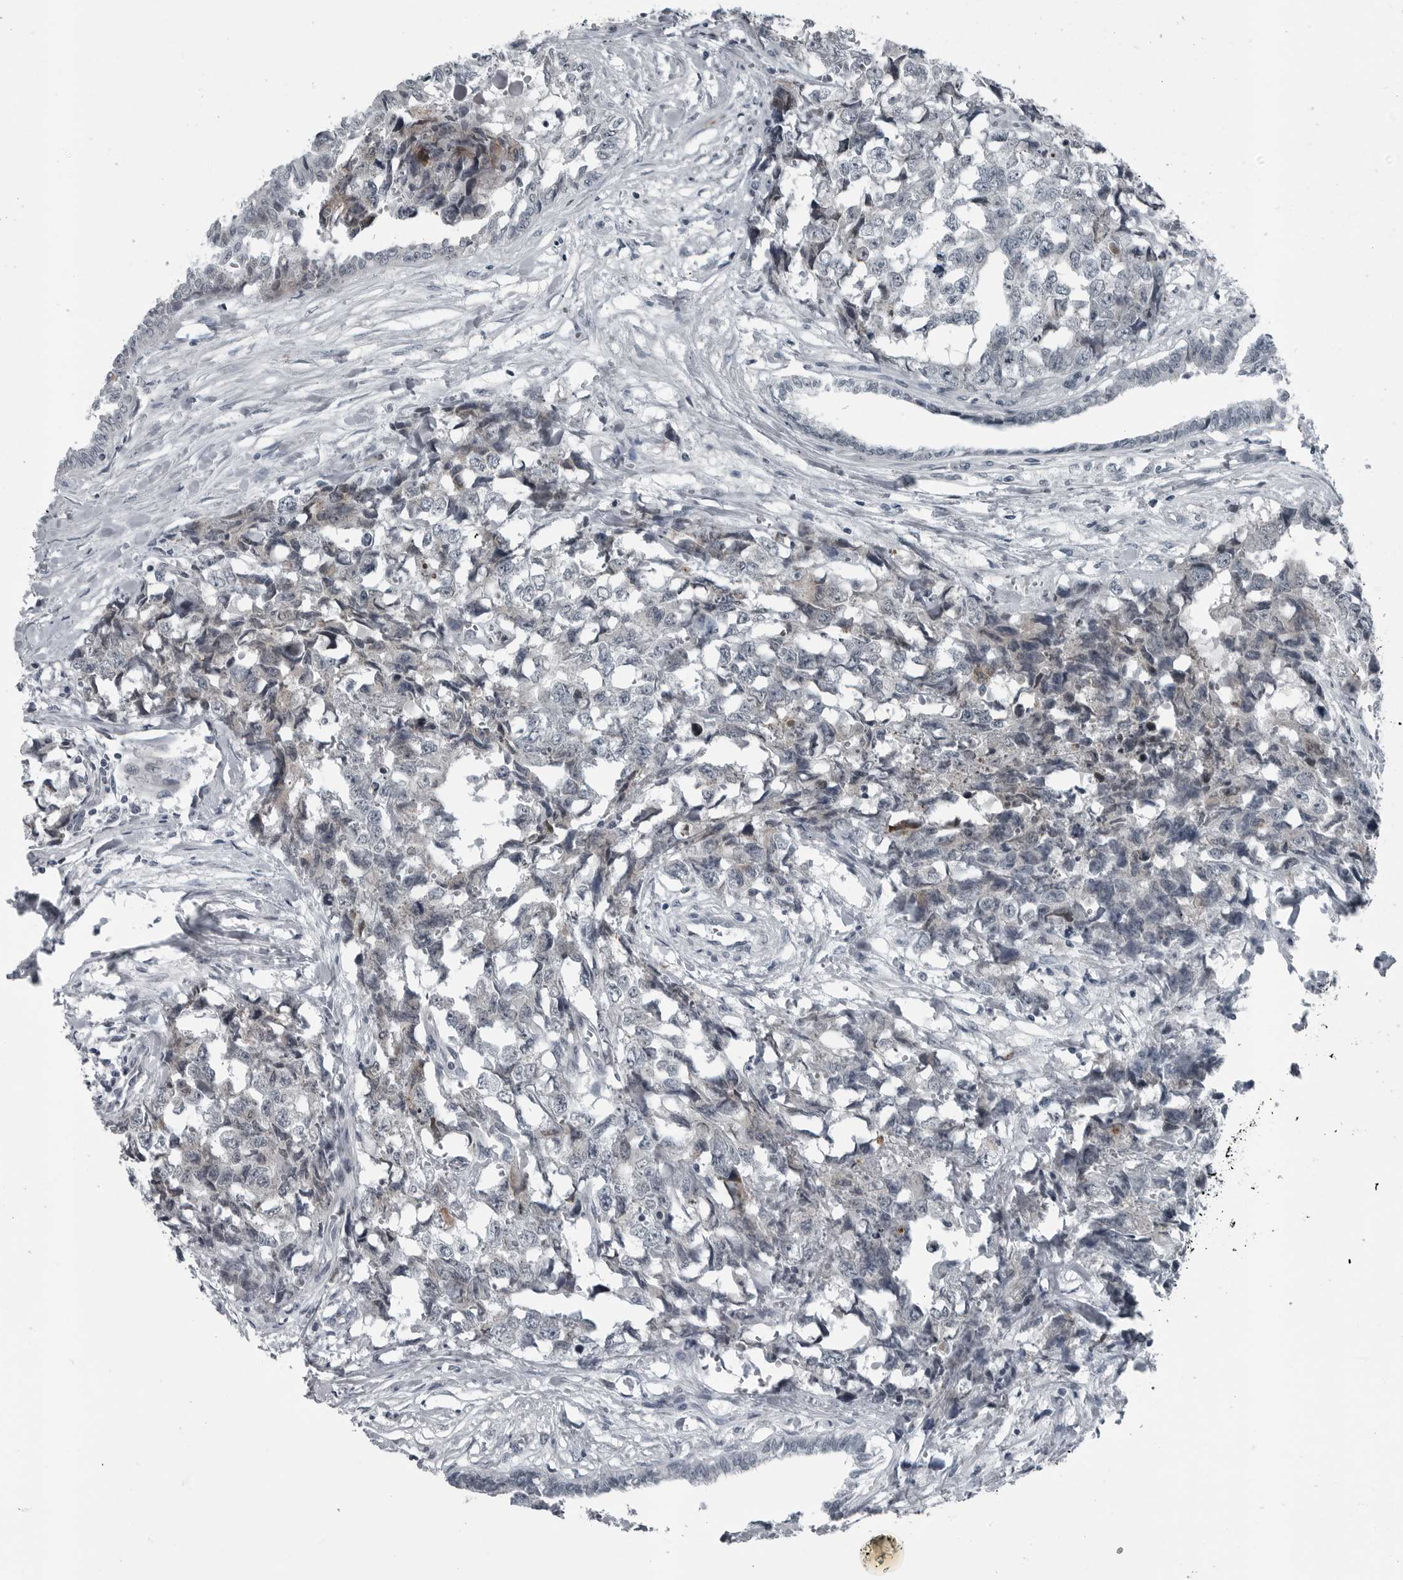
{"staining": {"intensity": "negative", "quantity": "none", "location": "none"}, "tissue": "testis cancer", "cell_type": "Tumor cells", "image_type": "cancer", "snomed": [{"axis": "morphology", "description": "Carcinoma, Embryonal, NOS"}, {"axis": "topography", "description": "Testis"}], "caption": "Embryonal carcinoma (testis) was stained to show a protein in brown. There is no significant positivity in tumor cells.", "gene": "DNAAF11", "patient": {"sex": "male", "age": 31}}